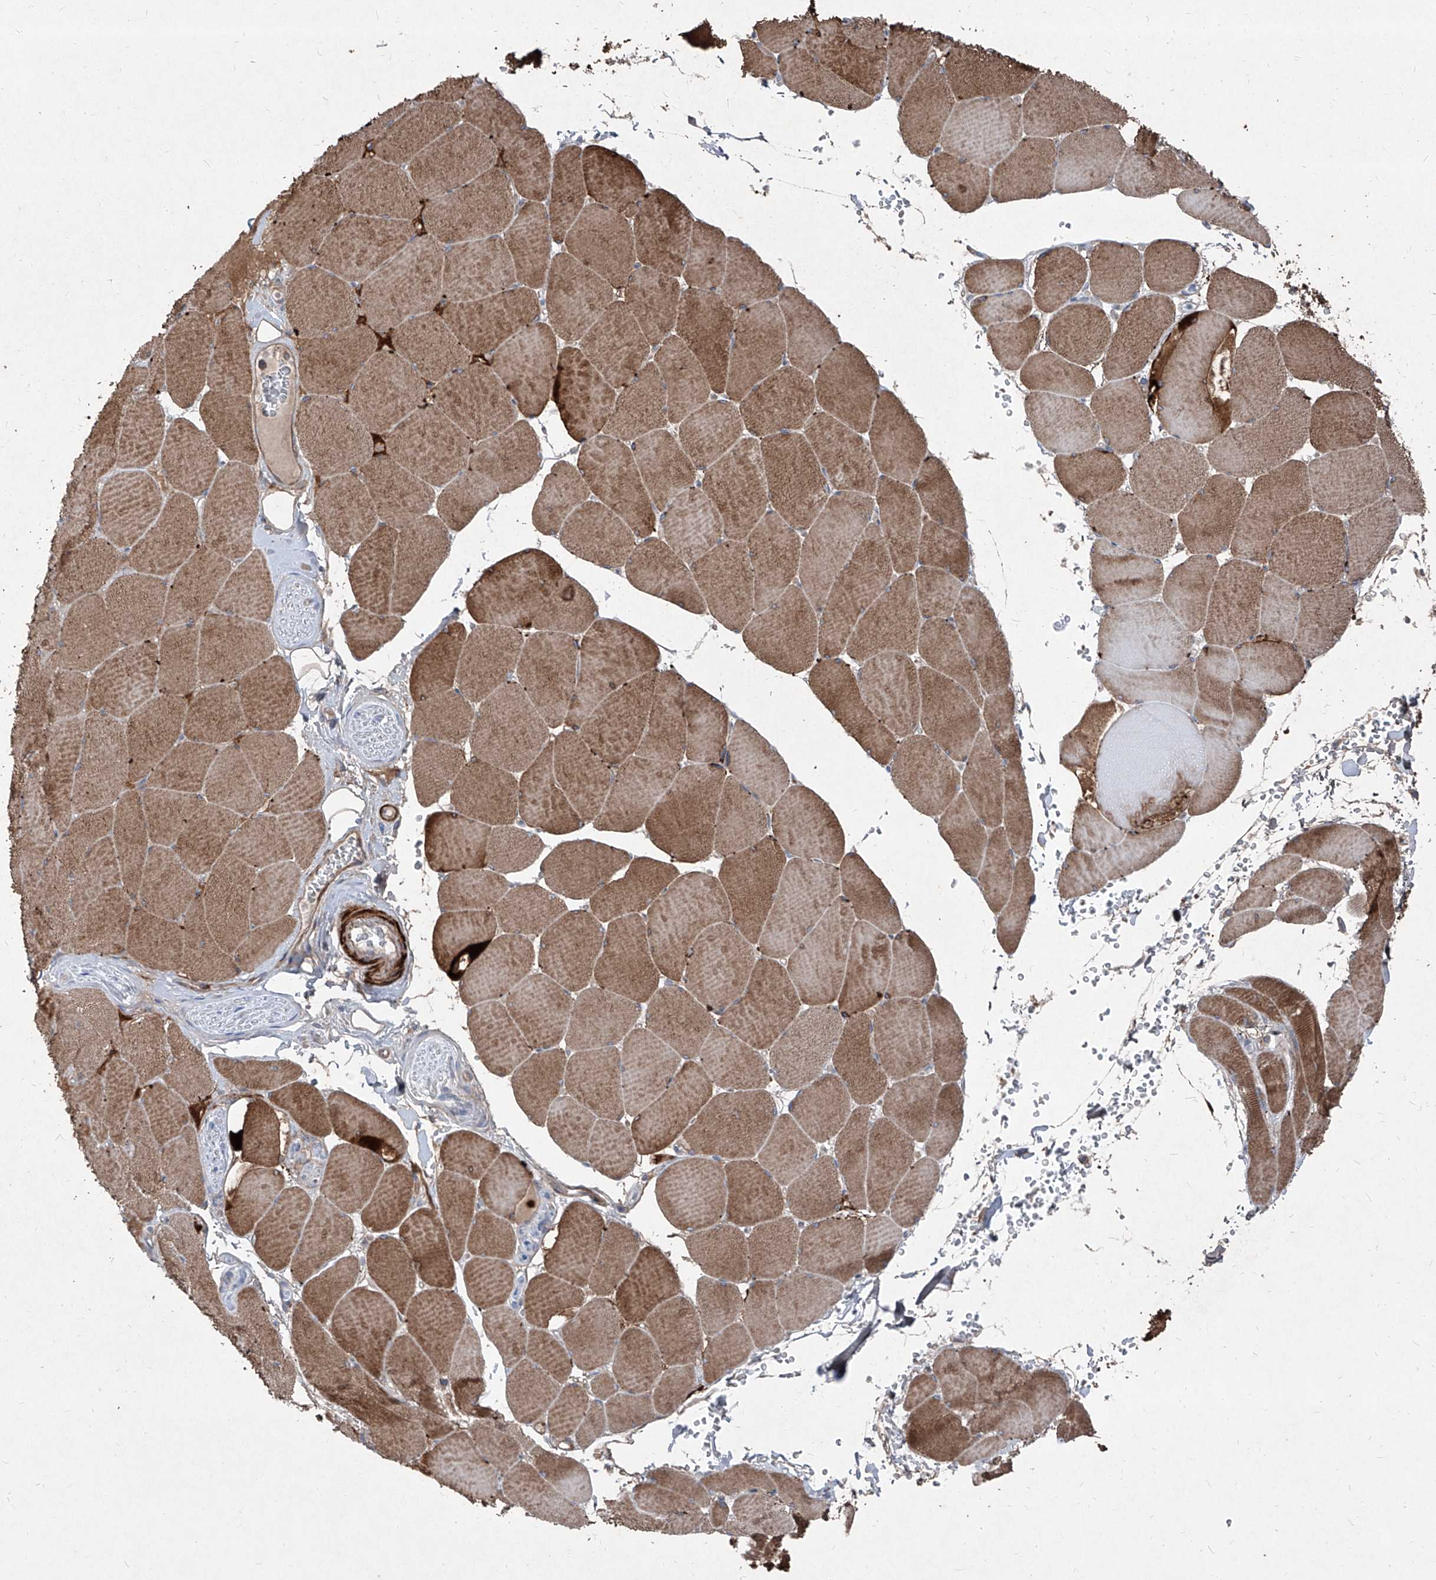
{"staining": {"intensity": "strong", "quantity": "25%-75%", "location": "cytoplasmic/membranous"}, "tissue": "skeletal muscle", "cell_type": "Myocytes", "image_type": "normal", "snomed": [{"axis": "morphology", "description": "Normal tissue, NOS"}, {"axis": "topography", "description": "Skeletal muscle"}, {"axis": "topography", "description": "Head-Neck"}], "caption": "This is an image of IHC staining of normal skeletal muscle, which shows strong positivity in the cytoplasmic/membranous of myocytes.", "gene": "UFD1", "patient": {"sex": "male", "age": 66}}